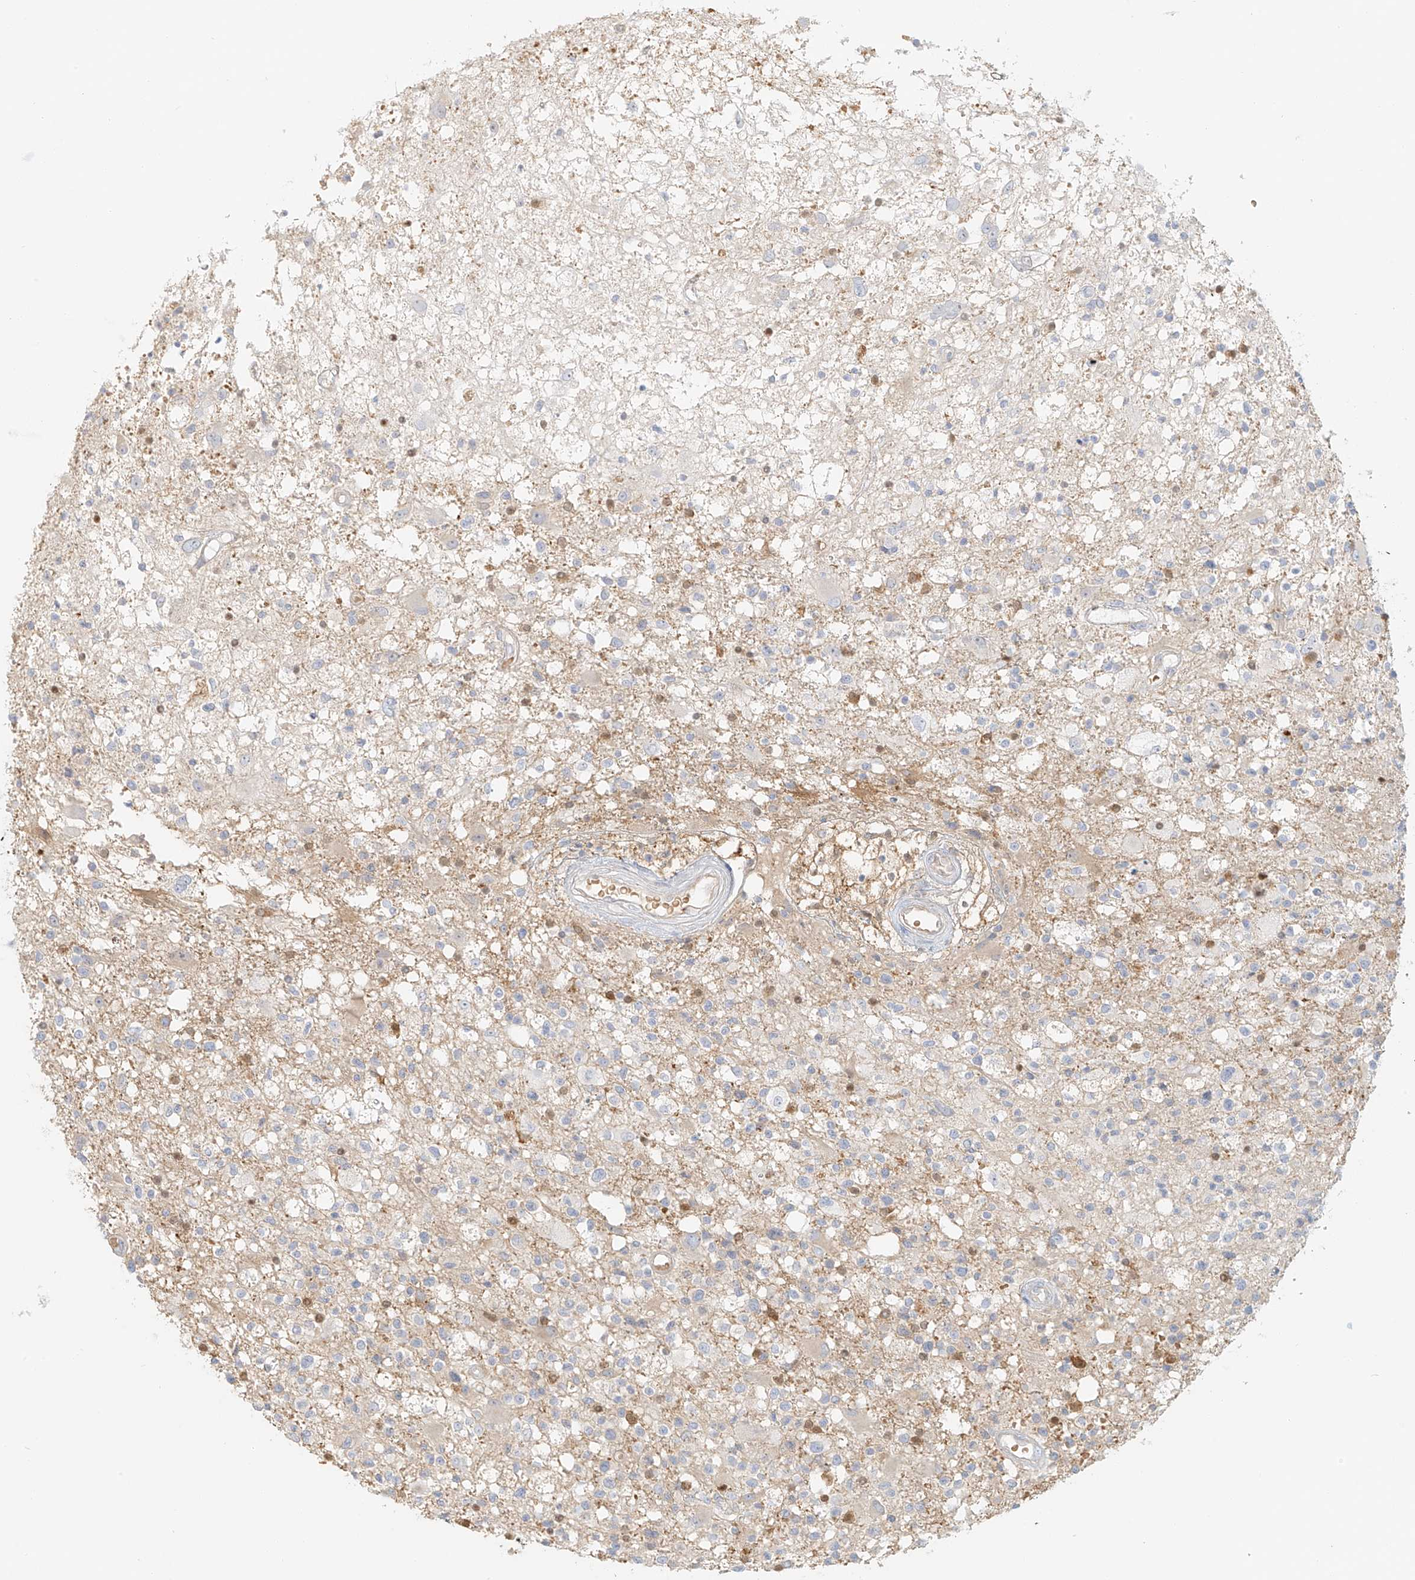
{"staining": {"intensity": "negative", "quantity": "none", "location": "none"}, "tissue": "glioma", "cell_type": "Tumor cells", "image_type": "cancer", "snomed": [{"axis": "morphology", "description": "Glioma, malignant, High grade"}, {"axis": "morphology", "description": "Glioblastoma, NOS"}, {"axis": "topography", "description": "Brain"}], "caption": "Micrograph shows no protein expression in tumor cells of glioblastoma tissue.", "gene": "UPK1B", "patient": {"sex": "male", "age": 60}}